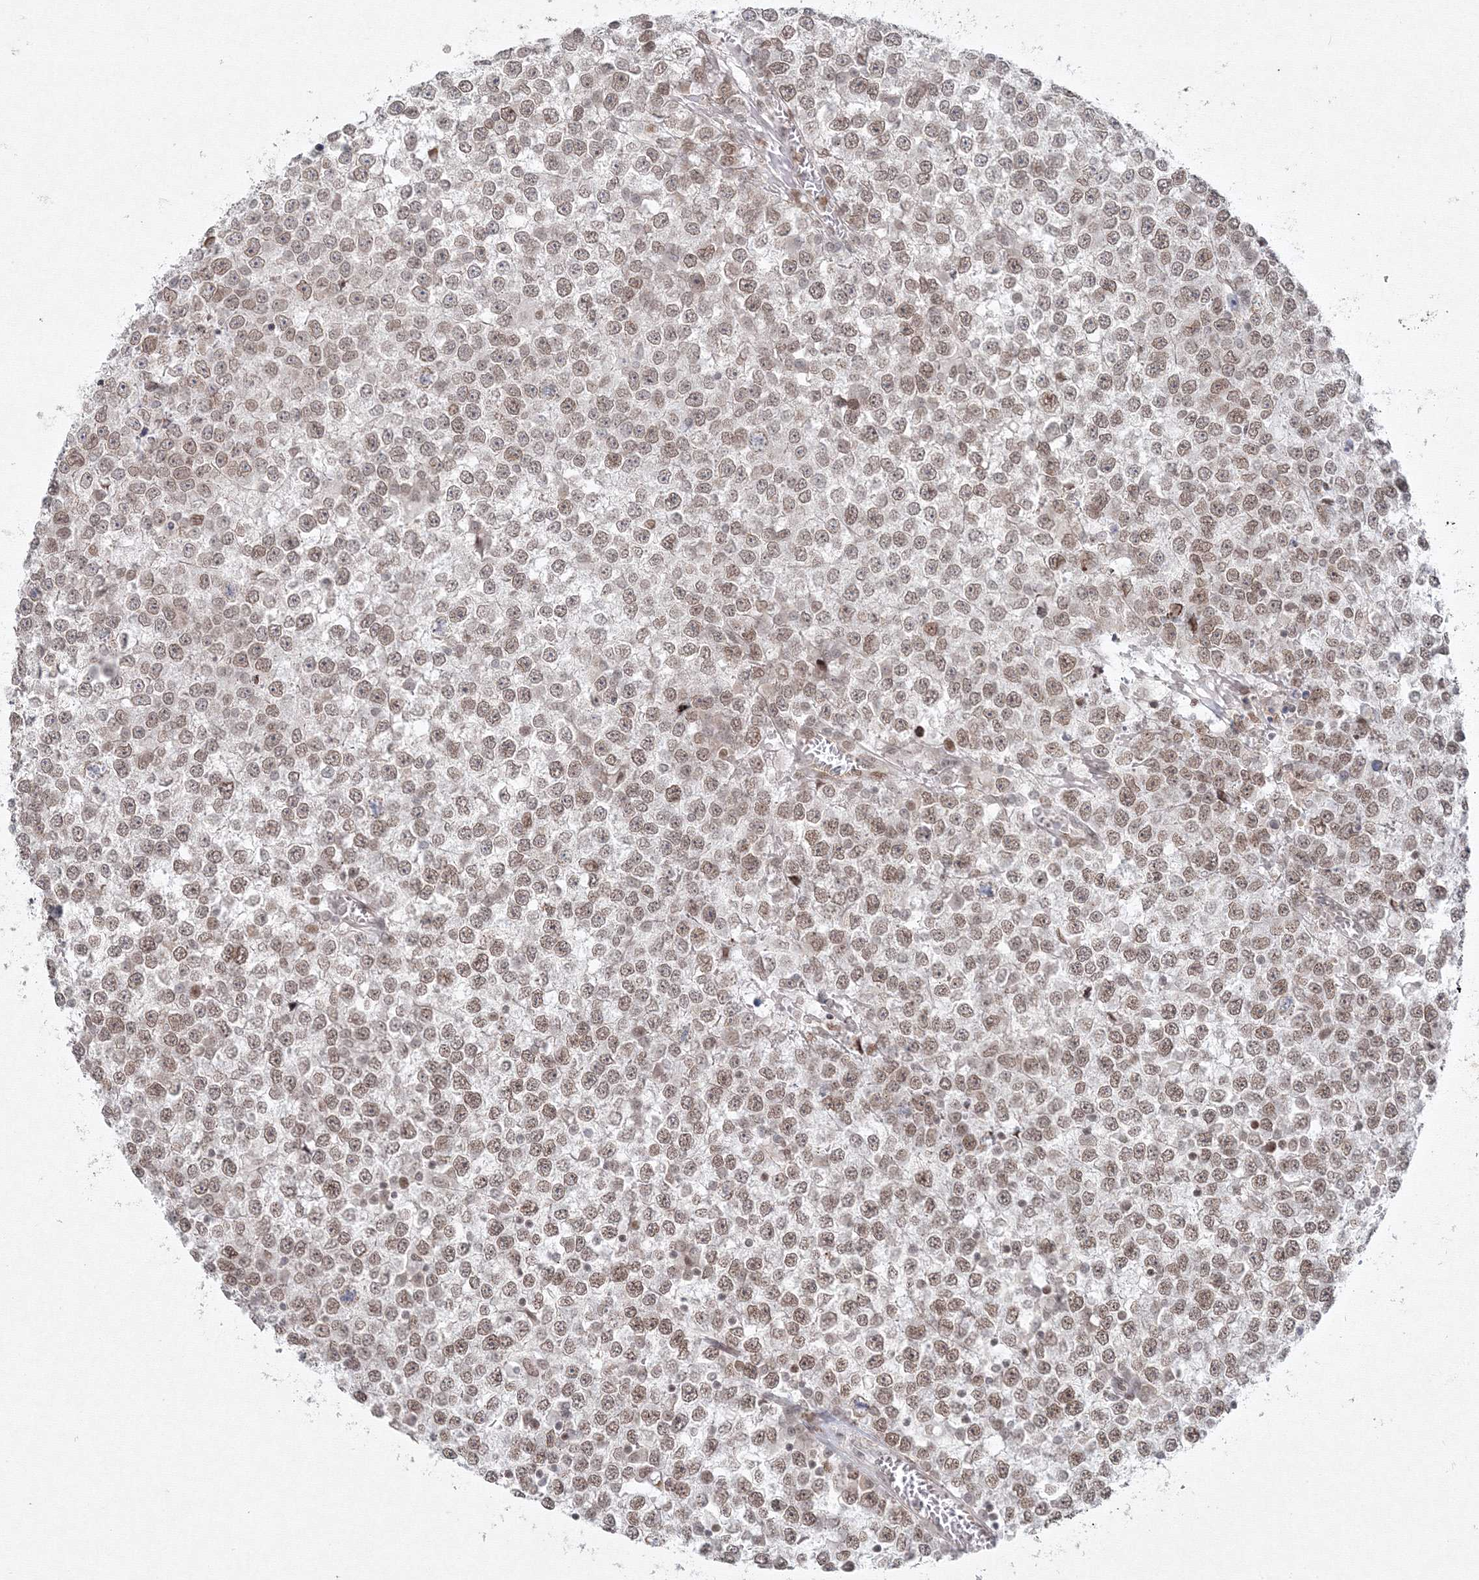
{"staining": {"intensity": "negative", "quantity": "none", "location": "none"}, "tissue": "testis cancer", "cell_type": "Tumor cells", "image_type": "cancer", "snomed": [{"axis": "morphology", "description": "Seminoma, NOS"}, {"axis": "topography", "description": "Testis"}], "caption": "Immunohistochemistry (IHC) of human testis cancer (seminoma) shows no expression in tumor cells.", "gene": "KIF4A", "patient": {"sex": "male", "age": 65}}